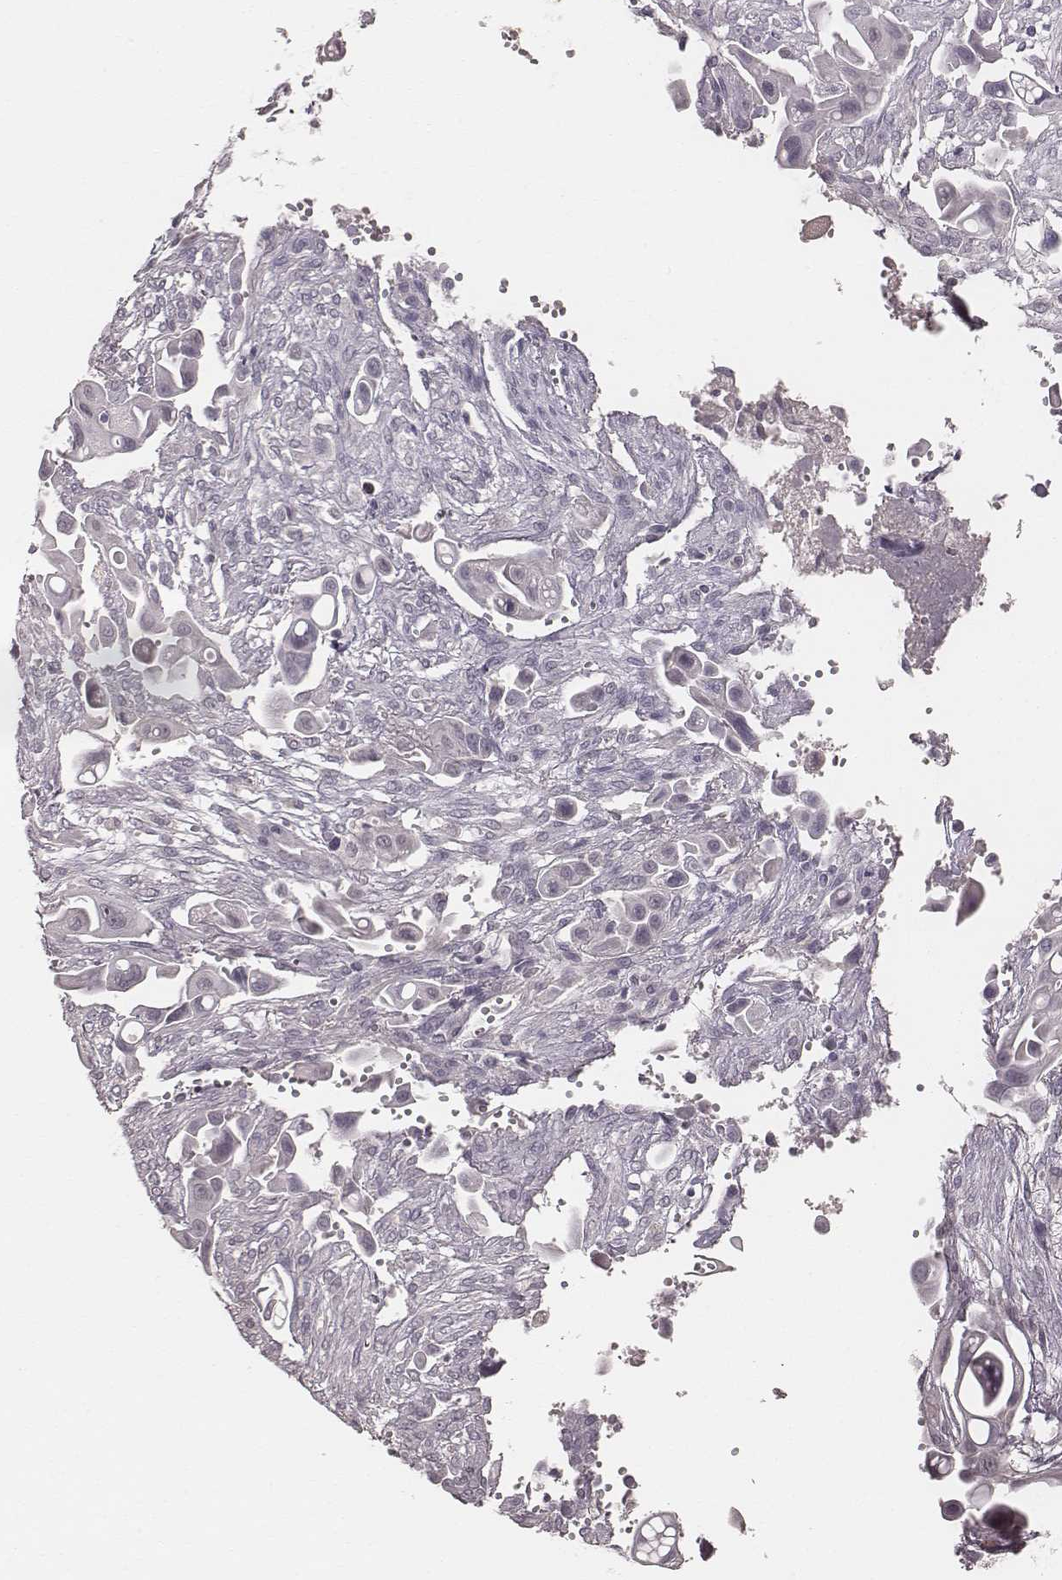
{"staining": {"intensity": "negative", "quantity": "none", "location": "none"}, "tissue": "pancreatic cancer", "cell_type": "Tumor cells", "image_type": "cancer", "snomed": [{"axis": "morphology", "description": "Adenocarcinoma, NOS"}, {"axis": "topography", "description": "Pancreas"}], "caption": "DAB immunohistochemical staining of human pancreatic cancer (adenocarcinoma) demonstrates no significant positivity in tumor cells.", "gene": "LY6K", "patient": {"sex": "male", "age": 50}}